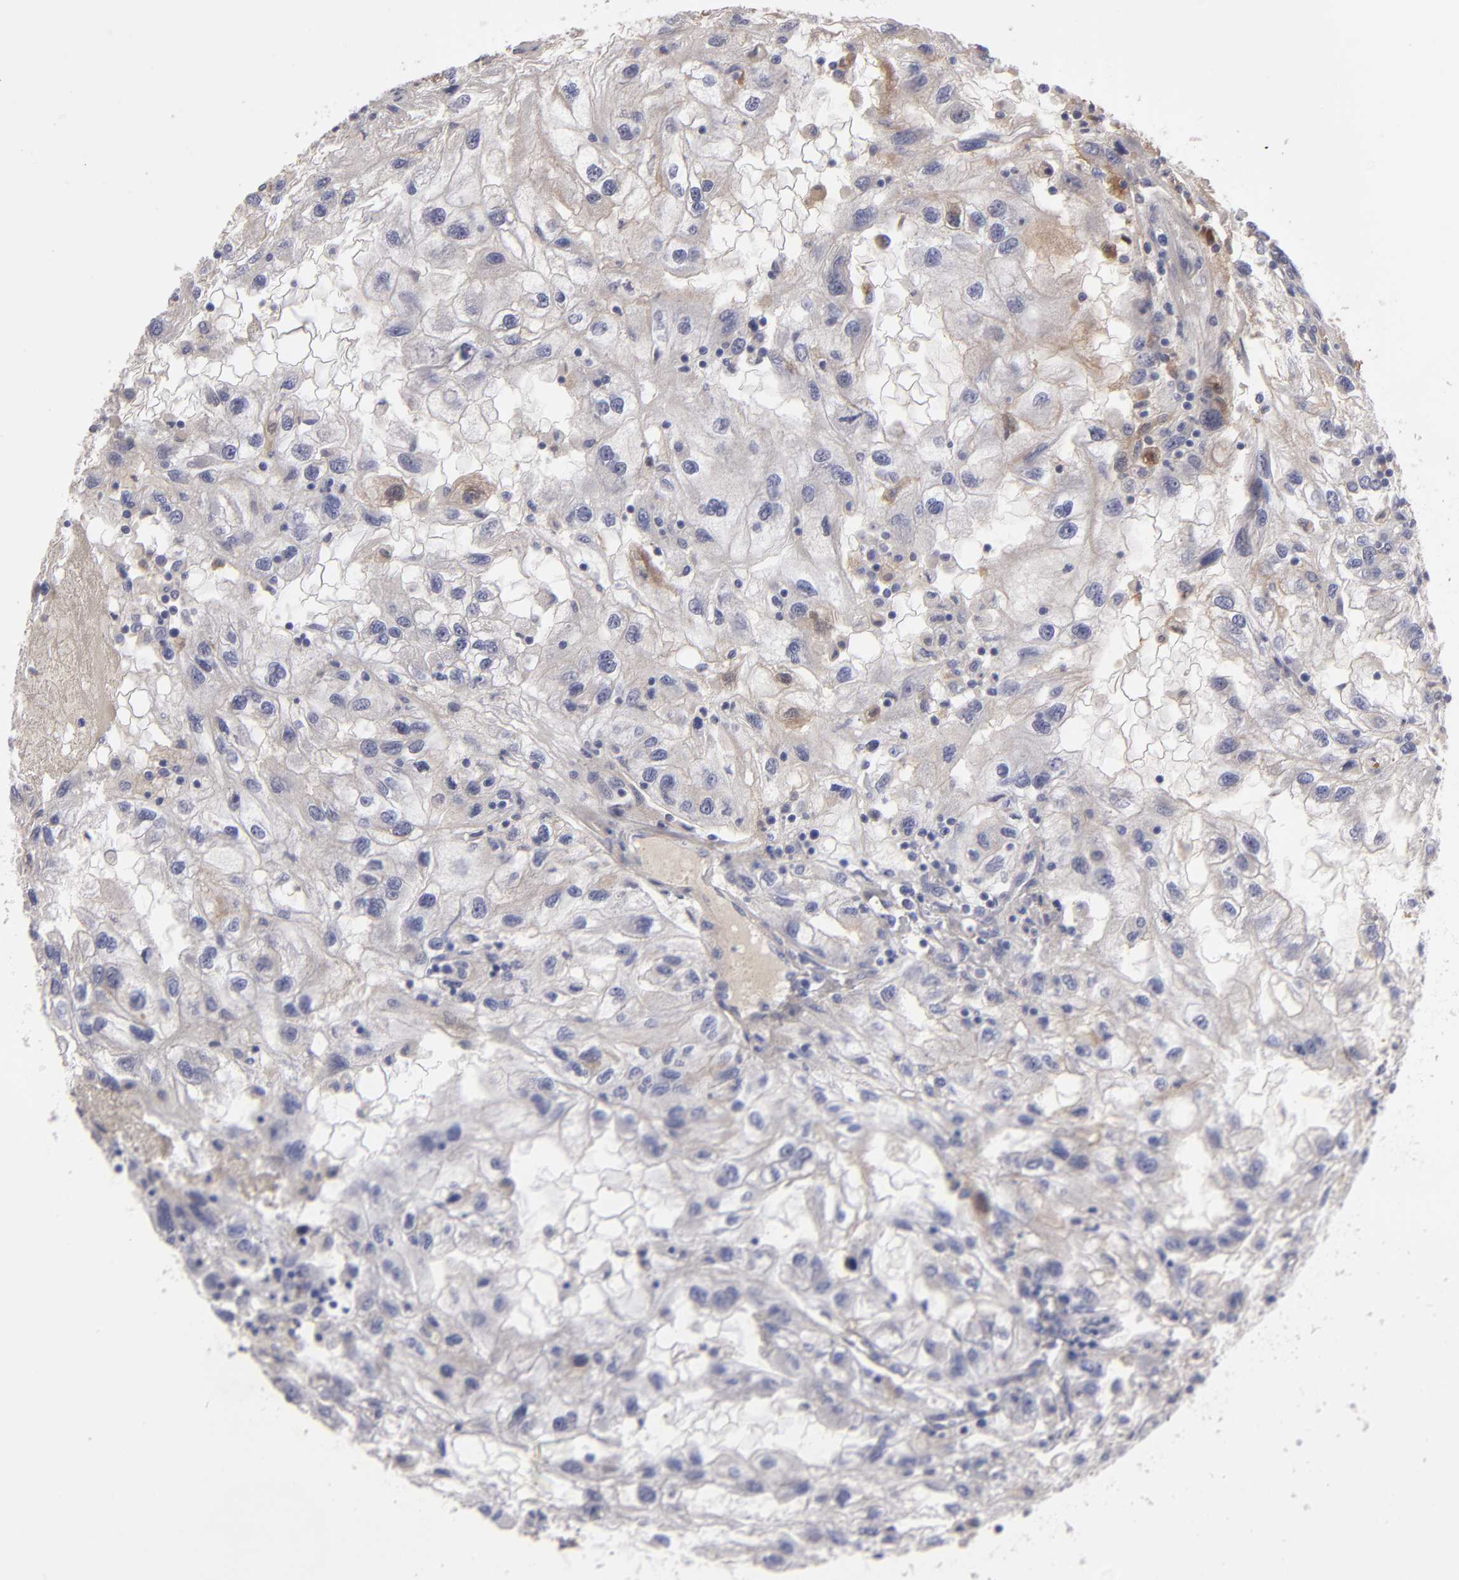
{"staining": {"intensity": "negative", "quantity": "none", "location": "none"}, "tissue": "renal cancer", "cell_type": "Tumor cells", "image_type": "cancer", "snomed": [{"axis": "morphology", "description": "Normal tissue, NOS"}, {"axis": "morphology", "description": "Adenocarcinoma, NOS"}, {"axis": "topography", "description": "Kidney"}], "caption": "This micrograph is of renal cancer (adenocarcinoma) stained with immunohistochemistry to label a protein in brown with the nuclei are counter-stained blue. There is no positivity in tumor cells. Nuclei are stained in blue.", "gene": "FBLN1", "patient": {"sex": "male", "age": 71}}